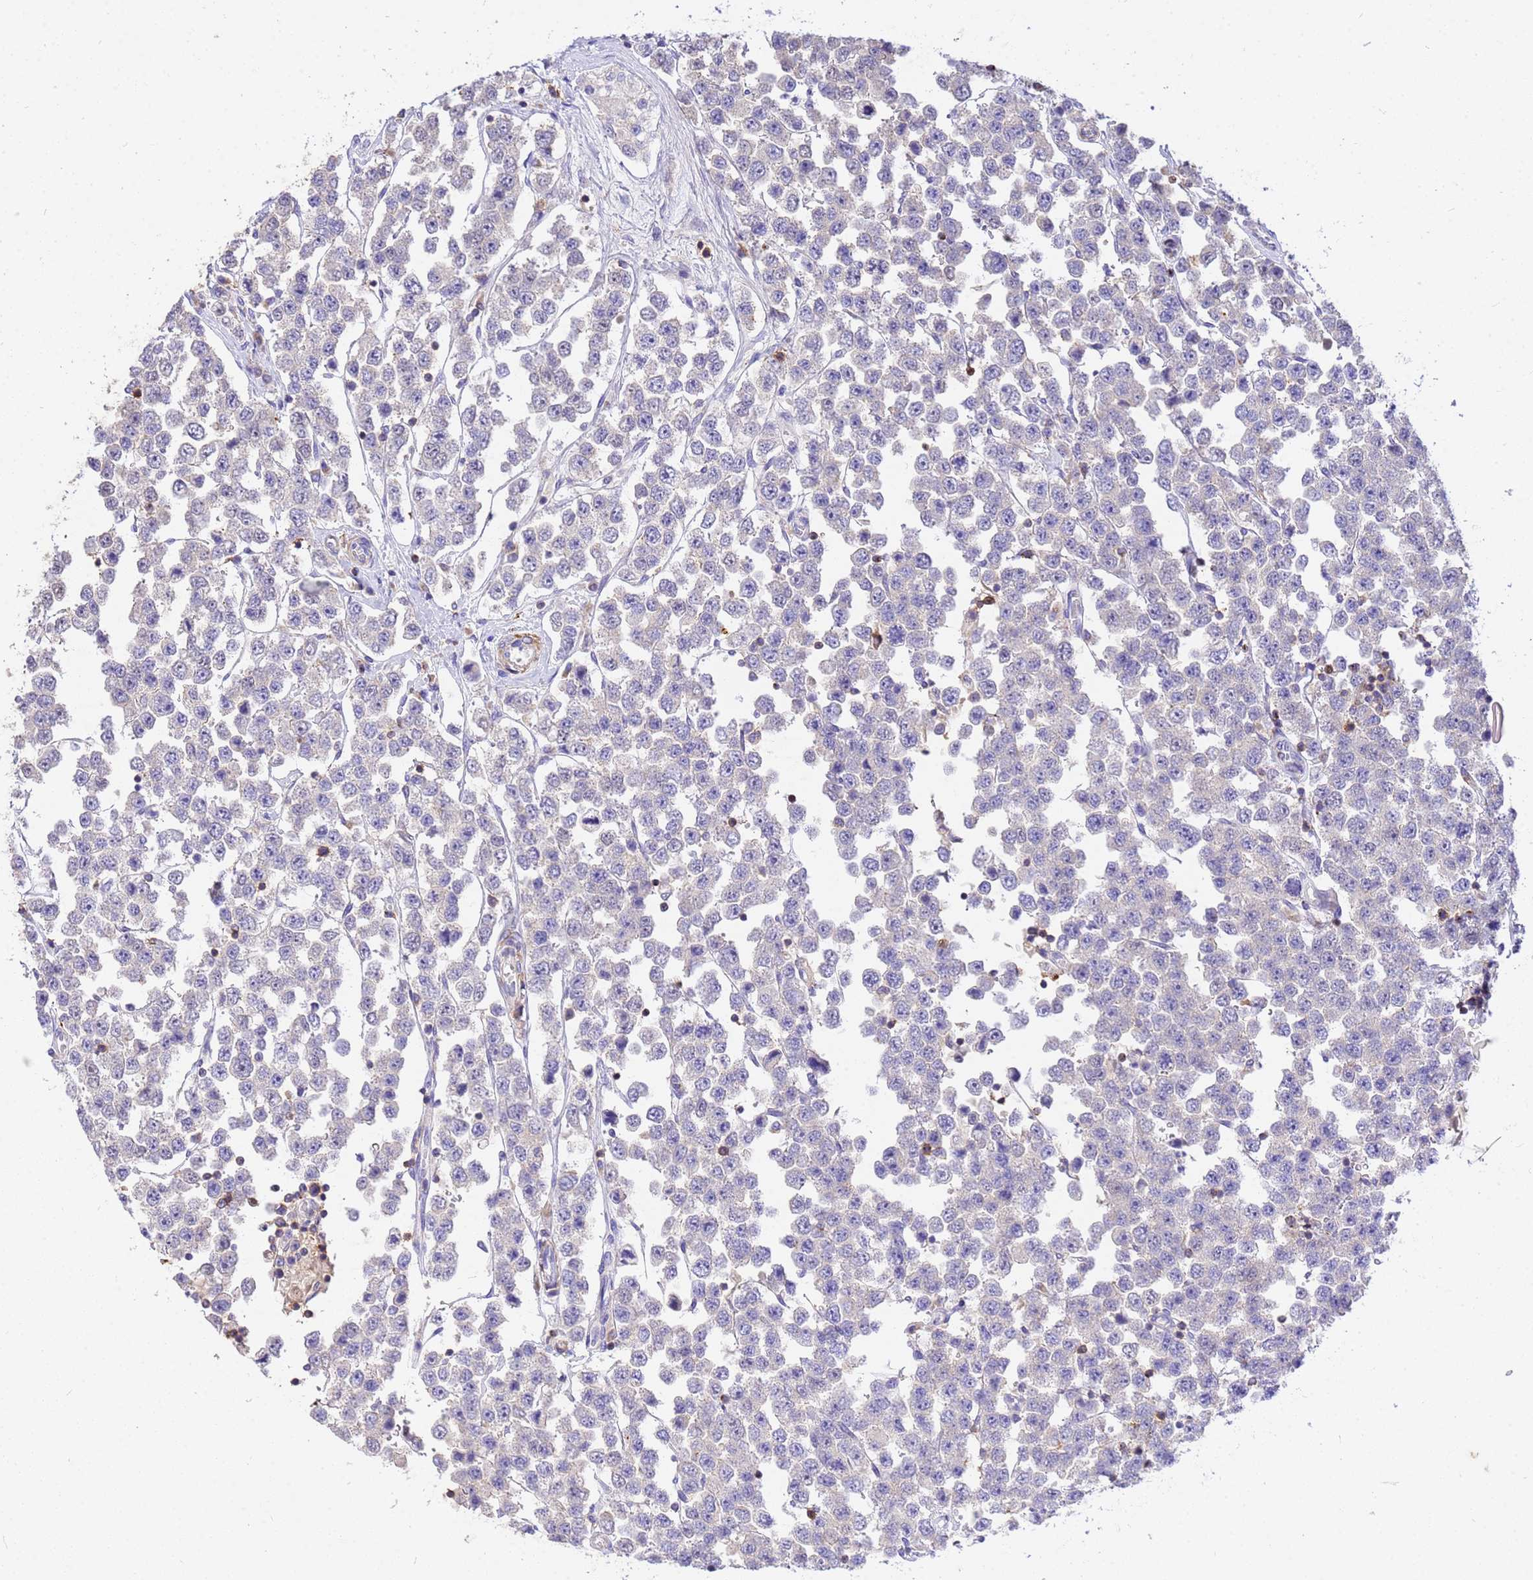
{"staining": {"intensity": "negative", "quantity": "none", "location": "none"}, "tissue": "testis cancer", "cell_type": "Tumor cells", "image_type": "cancer", "snomed": [{"axis": "morphology", "description": "Seminoma, NOS"}, {"axis": "topography", "description": "Testis"}], "caption": "A photomicrograph of testis cancer (seminoma) stained for a protein shows no brown staining in tumor cells. The staining is performed using DAB (3,3'-diaminobenzidine) brown chromogen with nuclei counter-stained in using hematoxylin.", "gene": "WDR64", "patient": {"sex": "male", "age": 28}}